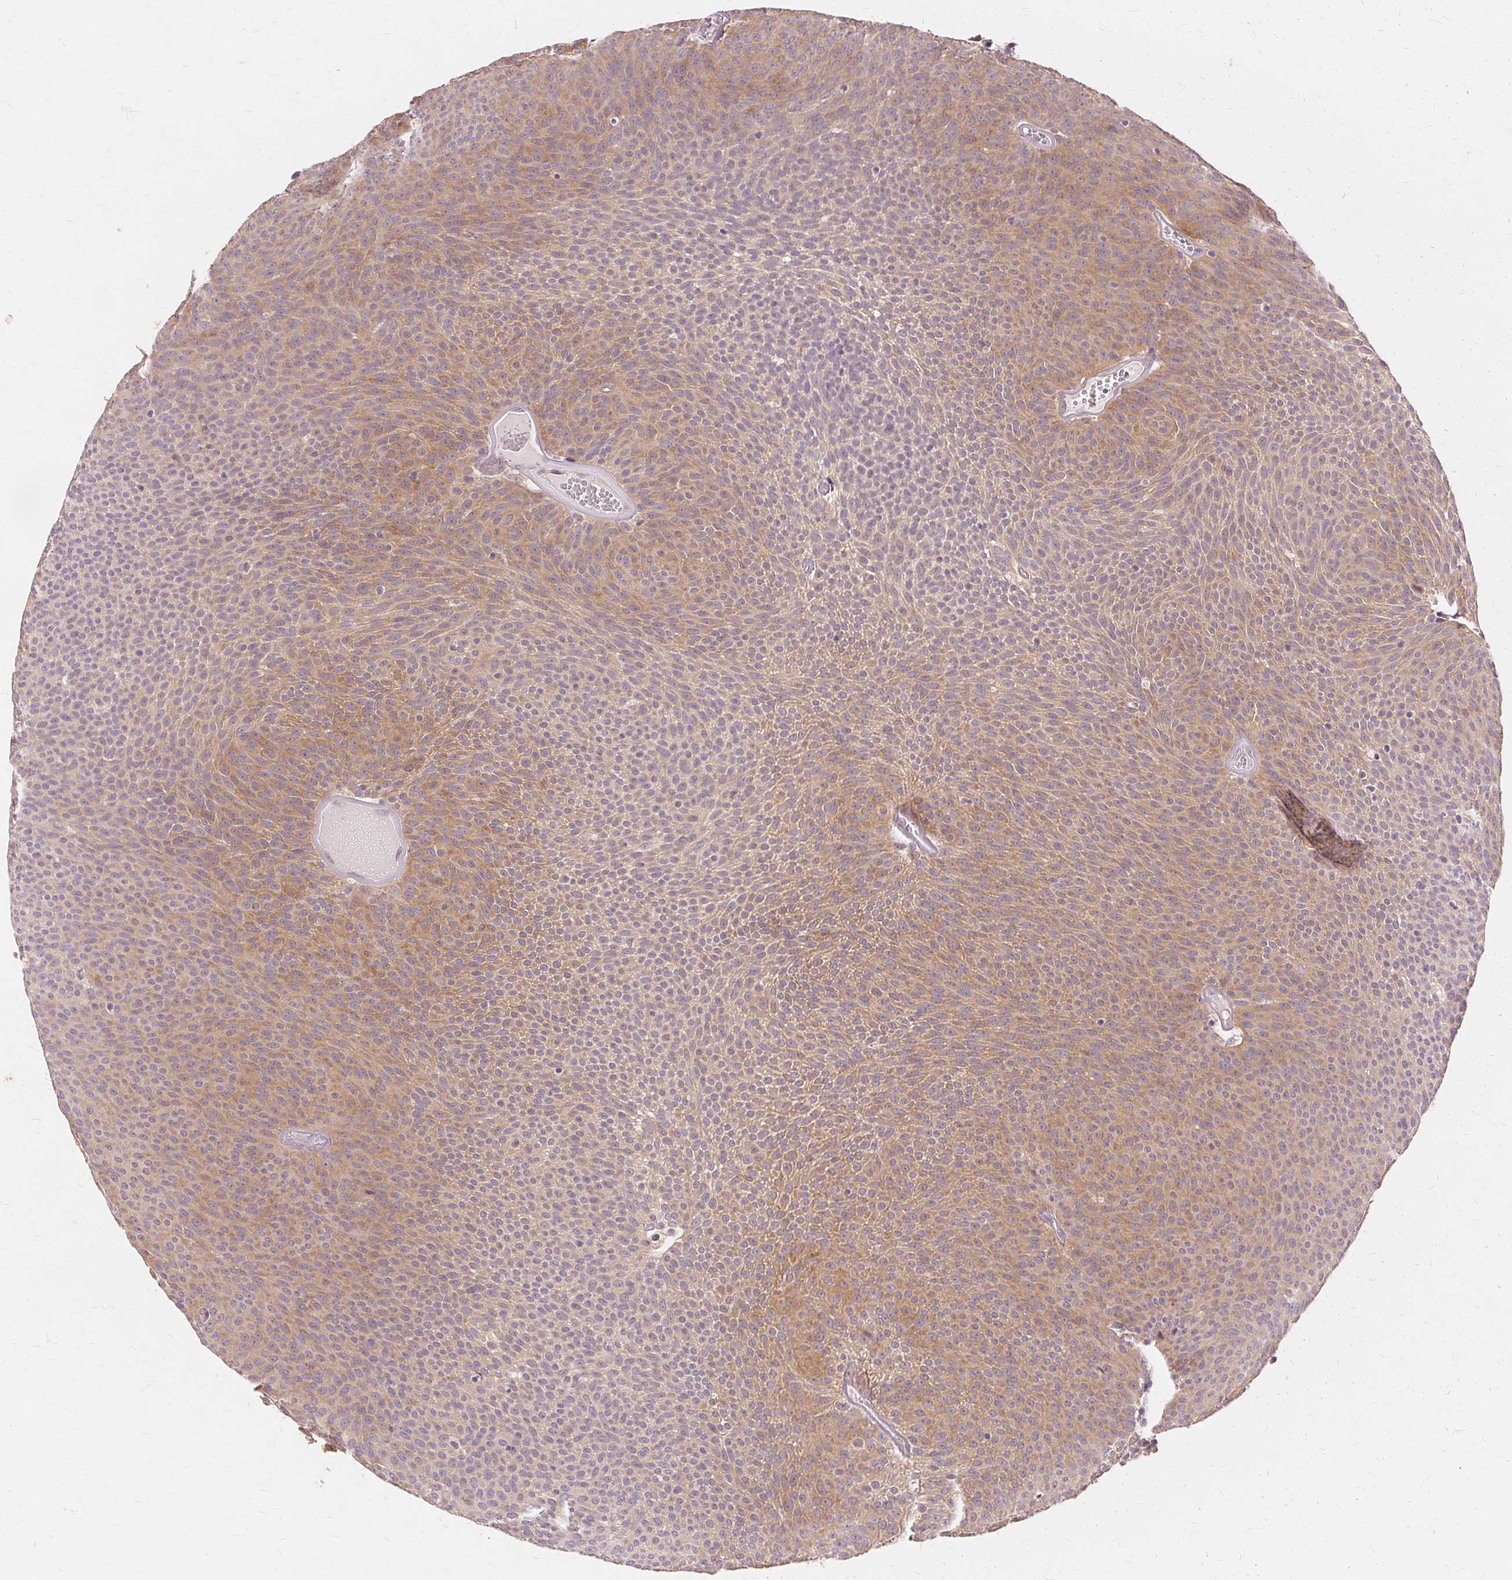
{"staining": {"intensity": "moderate", "quantity": ">75%", "location": "cytoplasmic/membranous"}, "tissue": "urothelial cancer", "cell_type": "Tumor cells", "image_type": "cancer", "snomed": [{"axis": "morphology", "description": "Urothelial carcinoma, Low grade"}, {"axis": "topography", "description": "Urinary bladder"}], "caption": "IHC (DAB (3,3'-diaminobenzidine)) staining of low-grade urothelial carcinoma demonstrates moderate cytoplasmic/membranous protein staining in about >75% of tumor cells.", "gene": "PRMT5", "patient": {"sex": "male", "age": 77}}